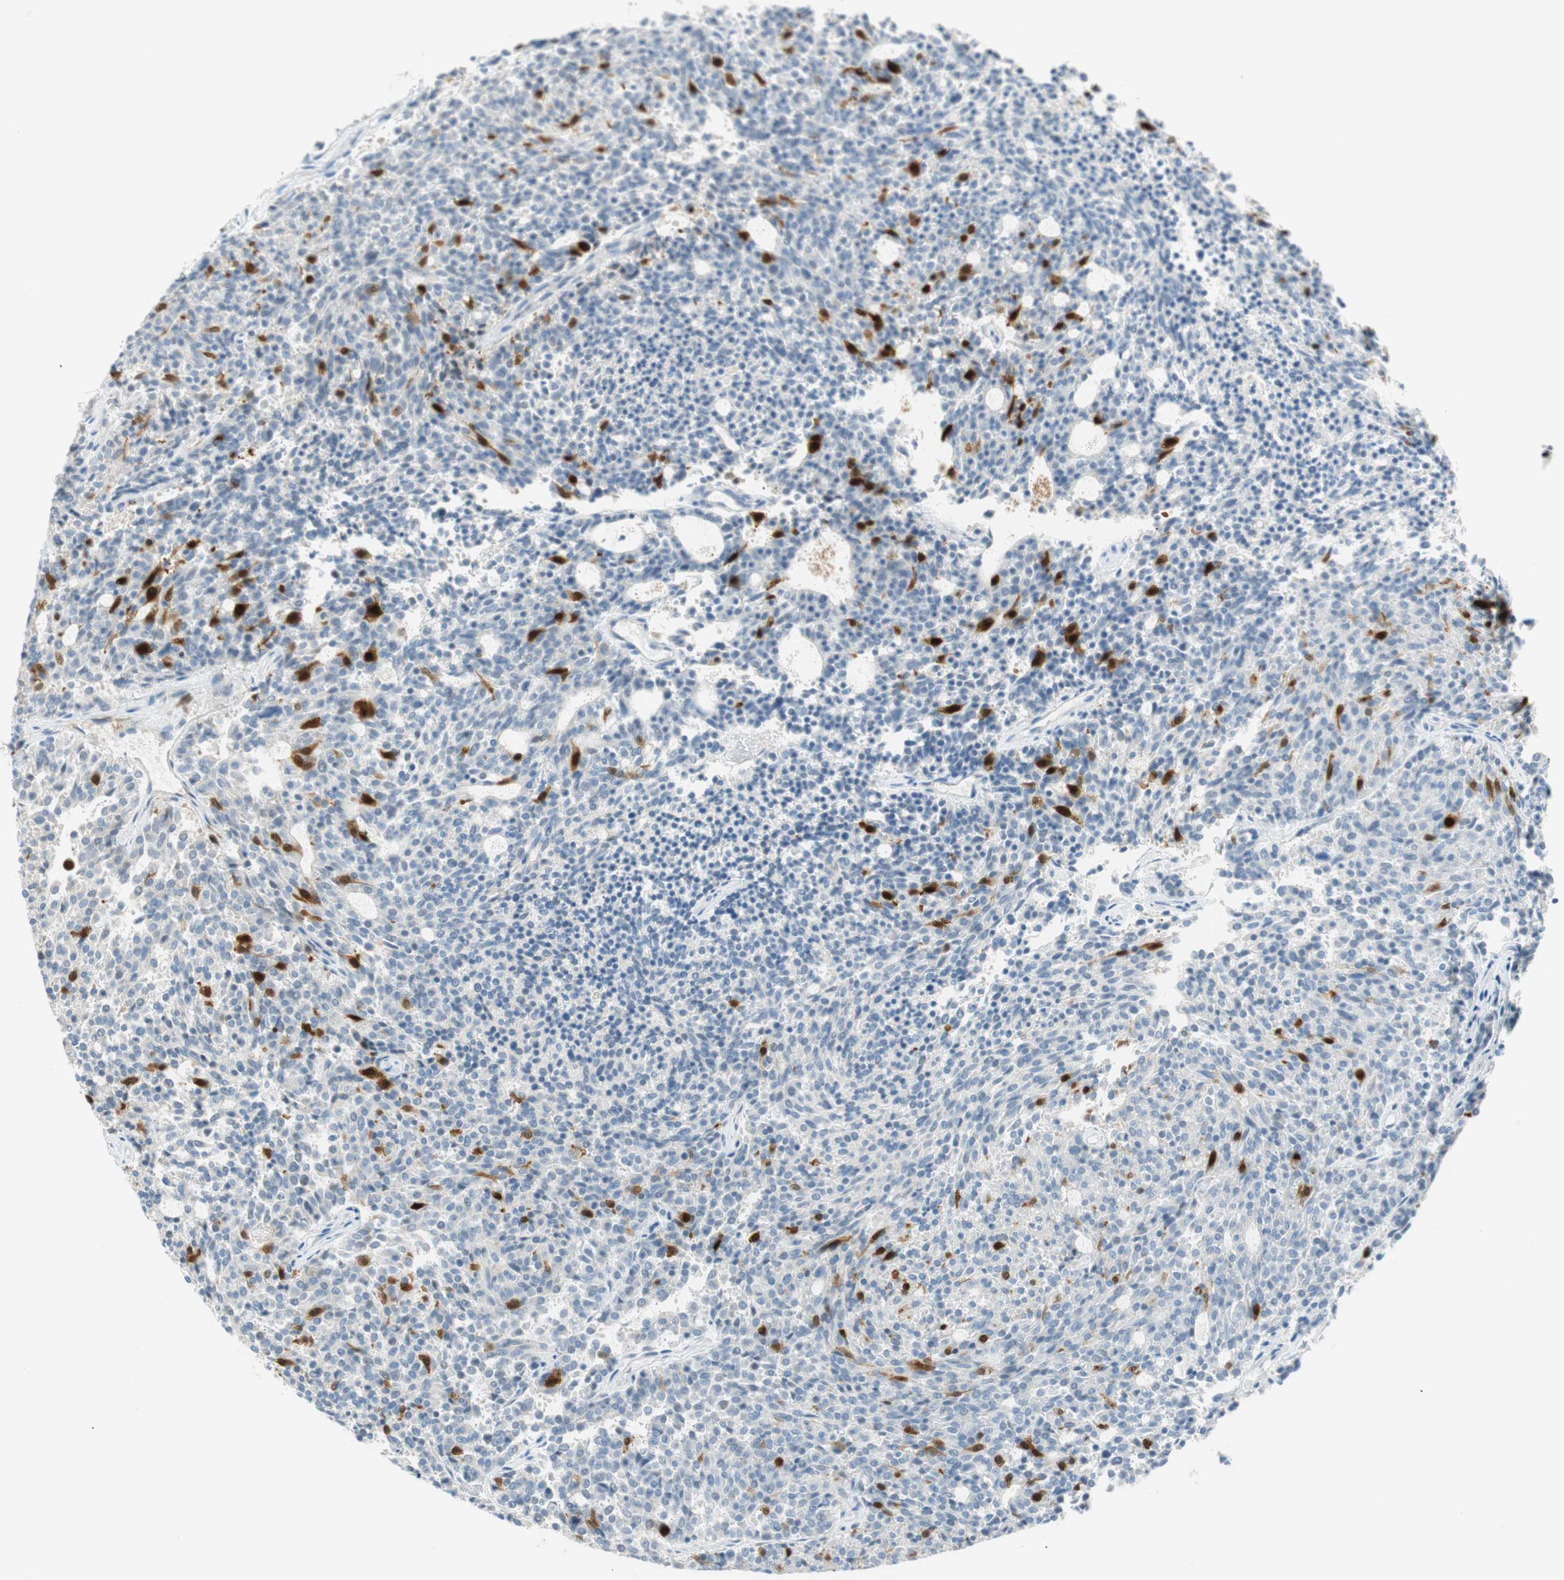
{"staining": {"intensity": "strong", "quantity": "<25%", "location": "cytoplasmic/membranous,nuclear"}, "tissue": "carcinoid", "cell_type": "Tumor cells", "image_type": "cancer", "snomed": [{"axis": "morphology", "description": "Carcinoid, malignant, NOS"}, {"axis": "topography", "description": "Pancreas"}], "caption": "Tumor cells display strong cytoplasmic/membranous and nuclear positivity in approximately <25% of cells in carcinoid.", "gene": "PTTG1", "patient": {"sex": "female", "age": 54}}